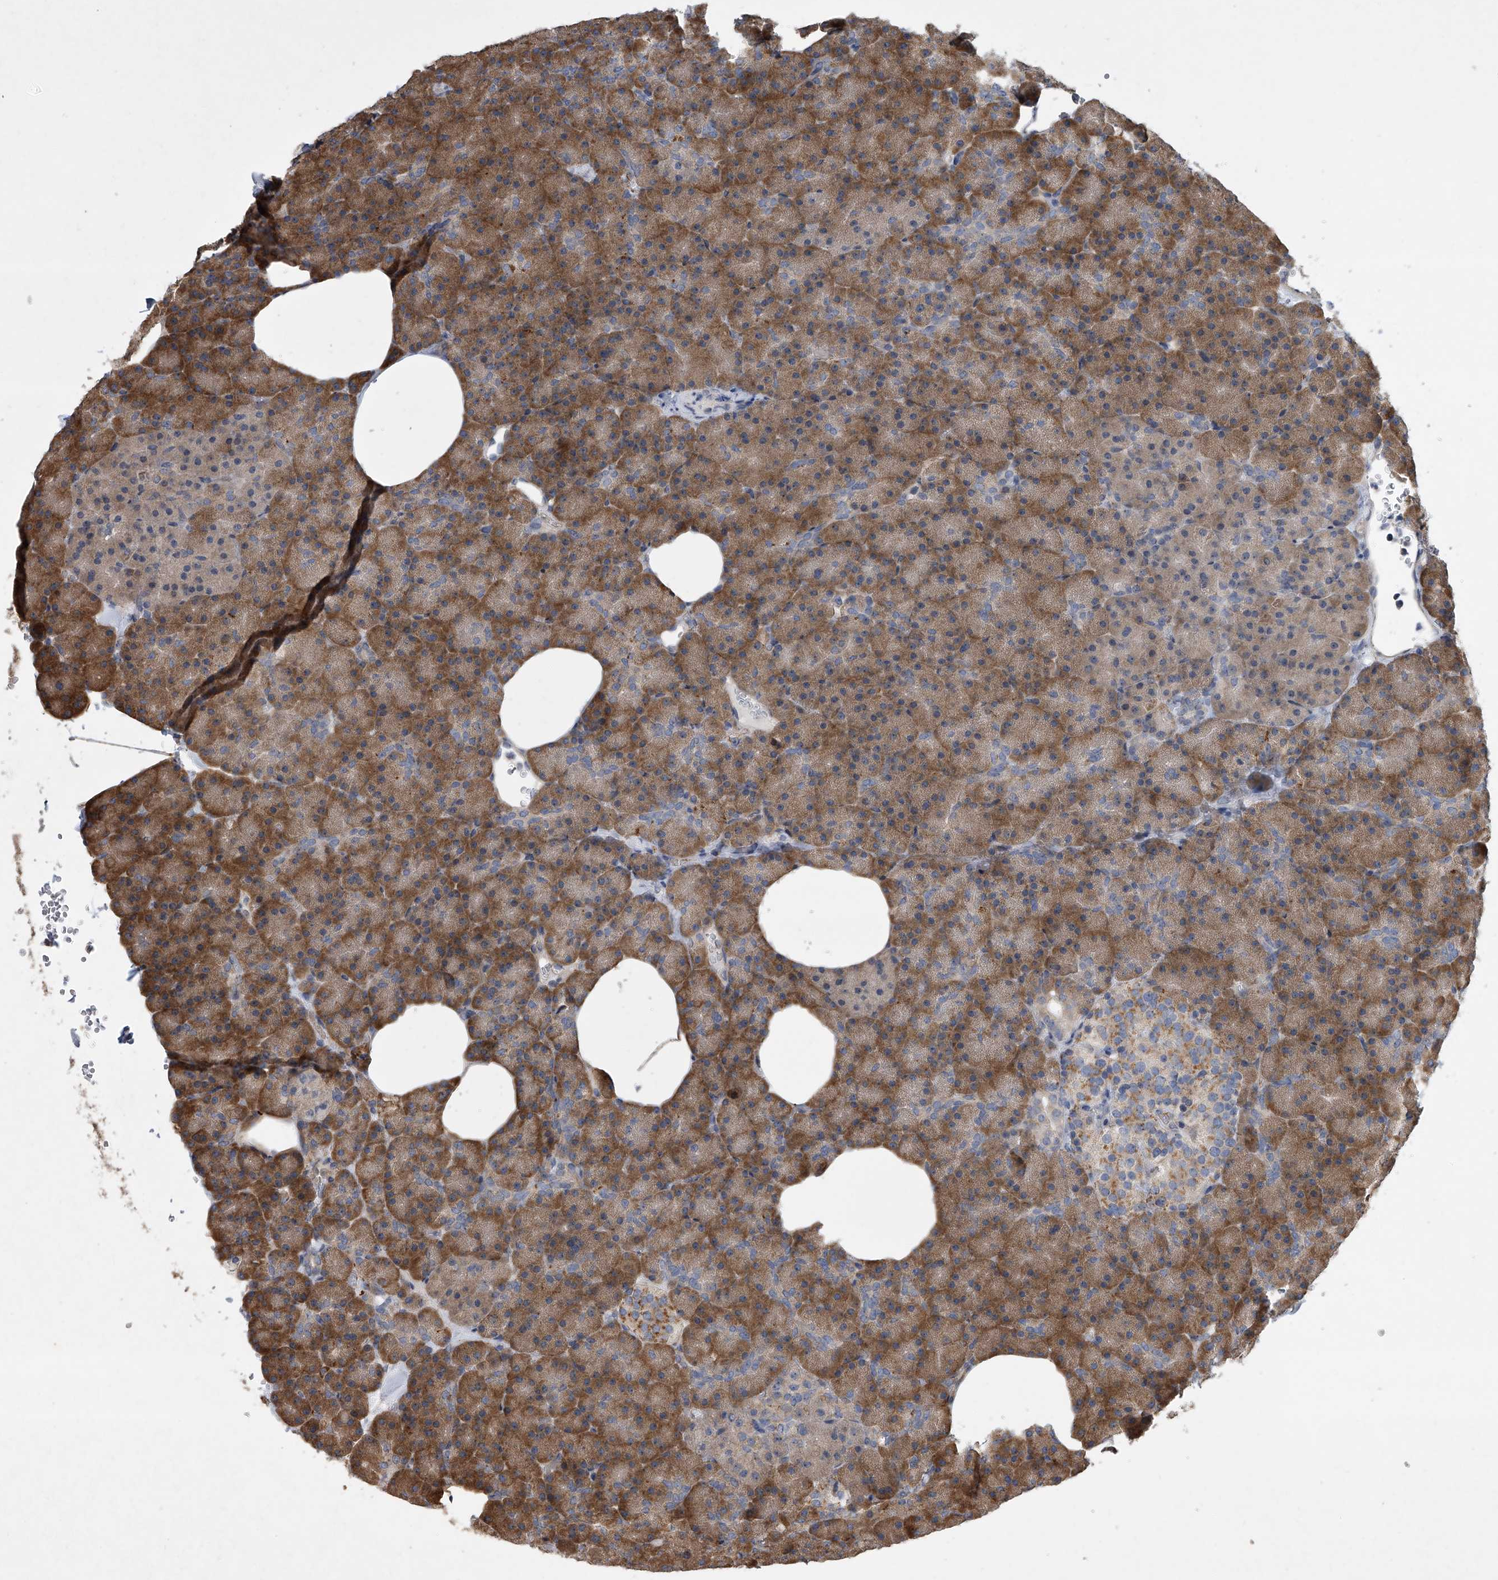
{"staining": {"intensity": "moderate", "quantity": ">75%", "location": "cytoplasmic/membranous"}, "tissue": "pancreas", "cell_type": "Exocrine glandular cells", "image_type": "normal", "snomed": [{"axis": "morphology", "description": "Normal tissue, NOS"}, {"axis": "morphology", "description": "Carcinoid, malignant, NOS"}, {"axis": "topography", "description": "Pancreas"}], "caption": "A histopathology image showing moderate cytoplasmic/membranous expression in about >75% of exocrine glandular cells in benign pancreas, as visualized by brown immunohistochemical staining.", "gene": "DOCK9", "patient": {"sex": "female", "age": 35}}